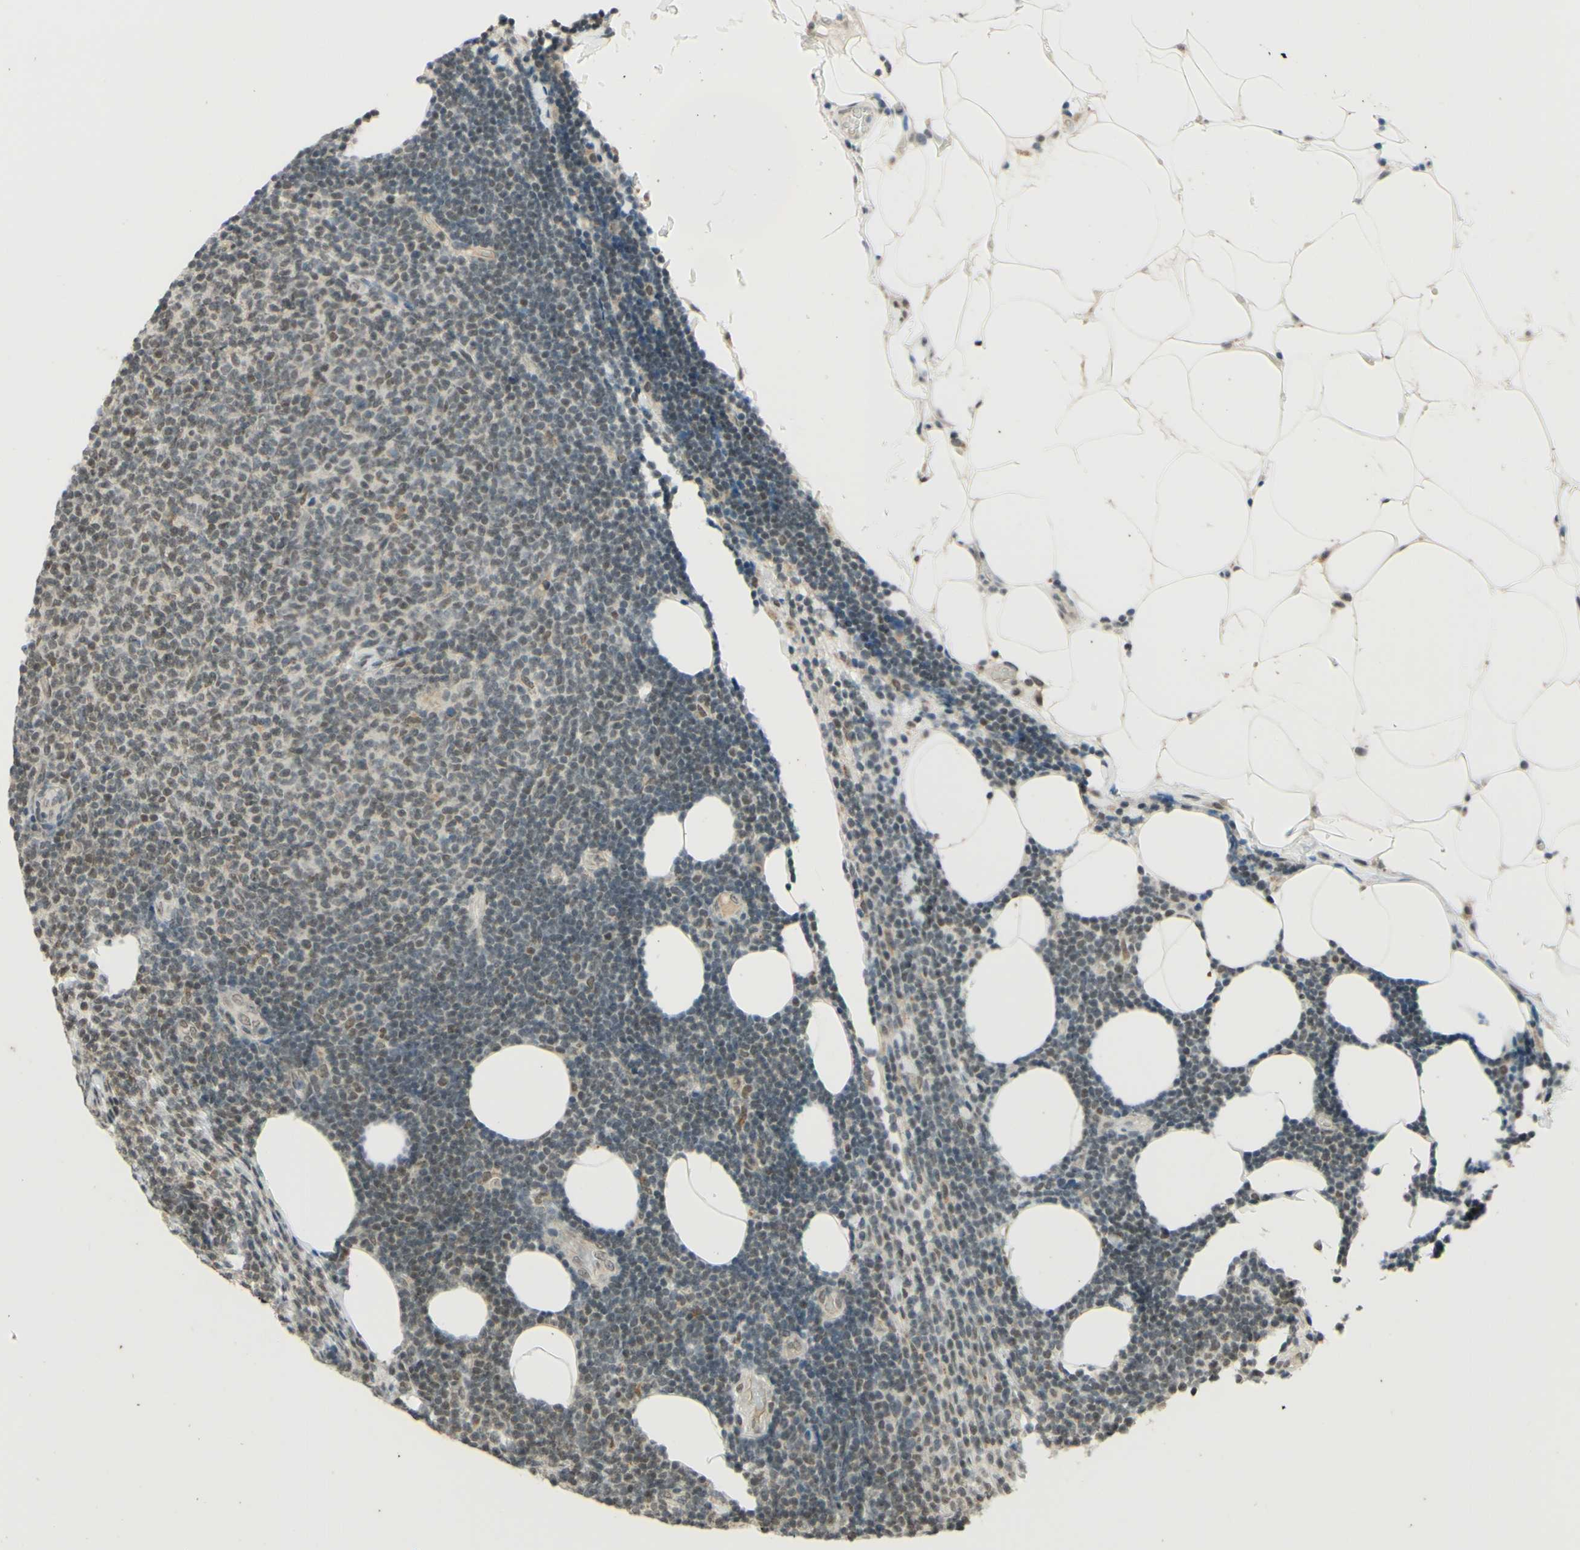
{"staining": {"intensity": "moderate", "quantity": "<25%", "location": "nuclear"}, "tissue": "lymphoma", "cell_type": "Tumor cells", "image_type": "cancer", "snomed": [{"axis": "morphology", "description": "Malignant lymphoma, non-Hodgkin's type, Low grade"}, {"axis": "topography", "description": "Lymph node"}], "caption": "There is low levels of moderate nuclear staining in tumor cells of lymphoma, as demonstrated by immunohistochemical staining (brown color).", "gene": "SMARCB1", "patient": {"sex": "male", "age": 66}}